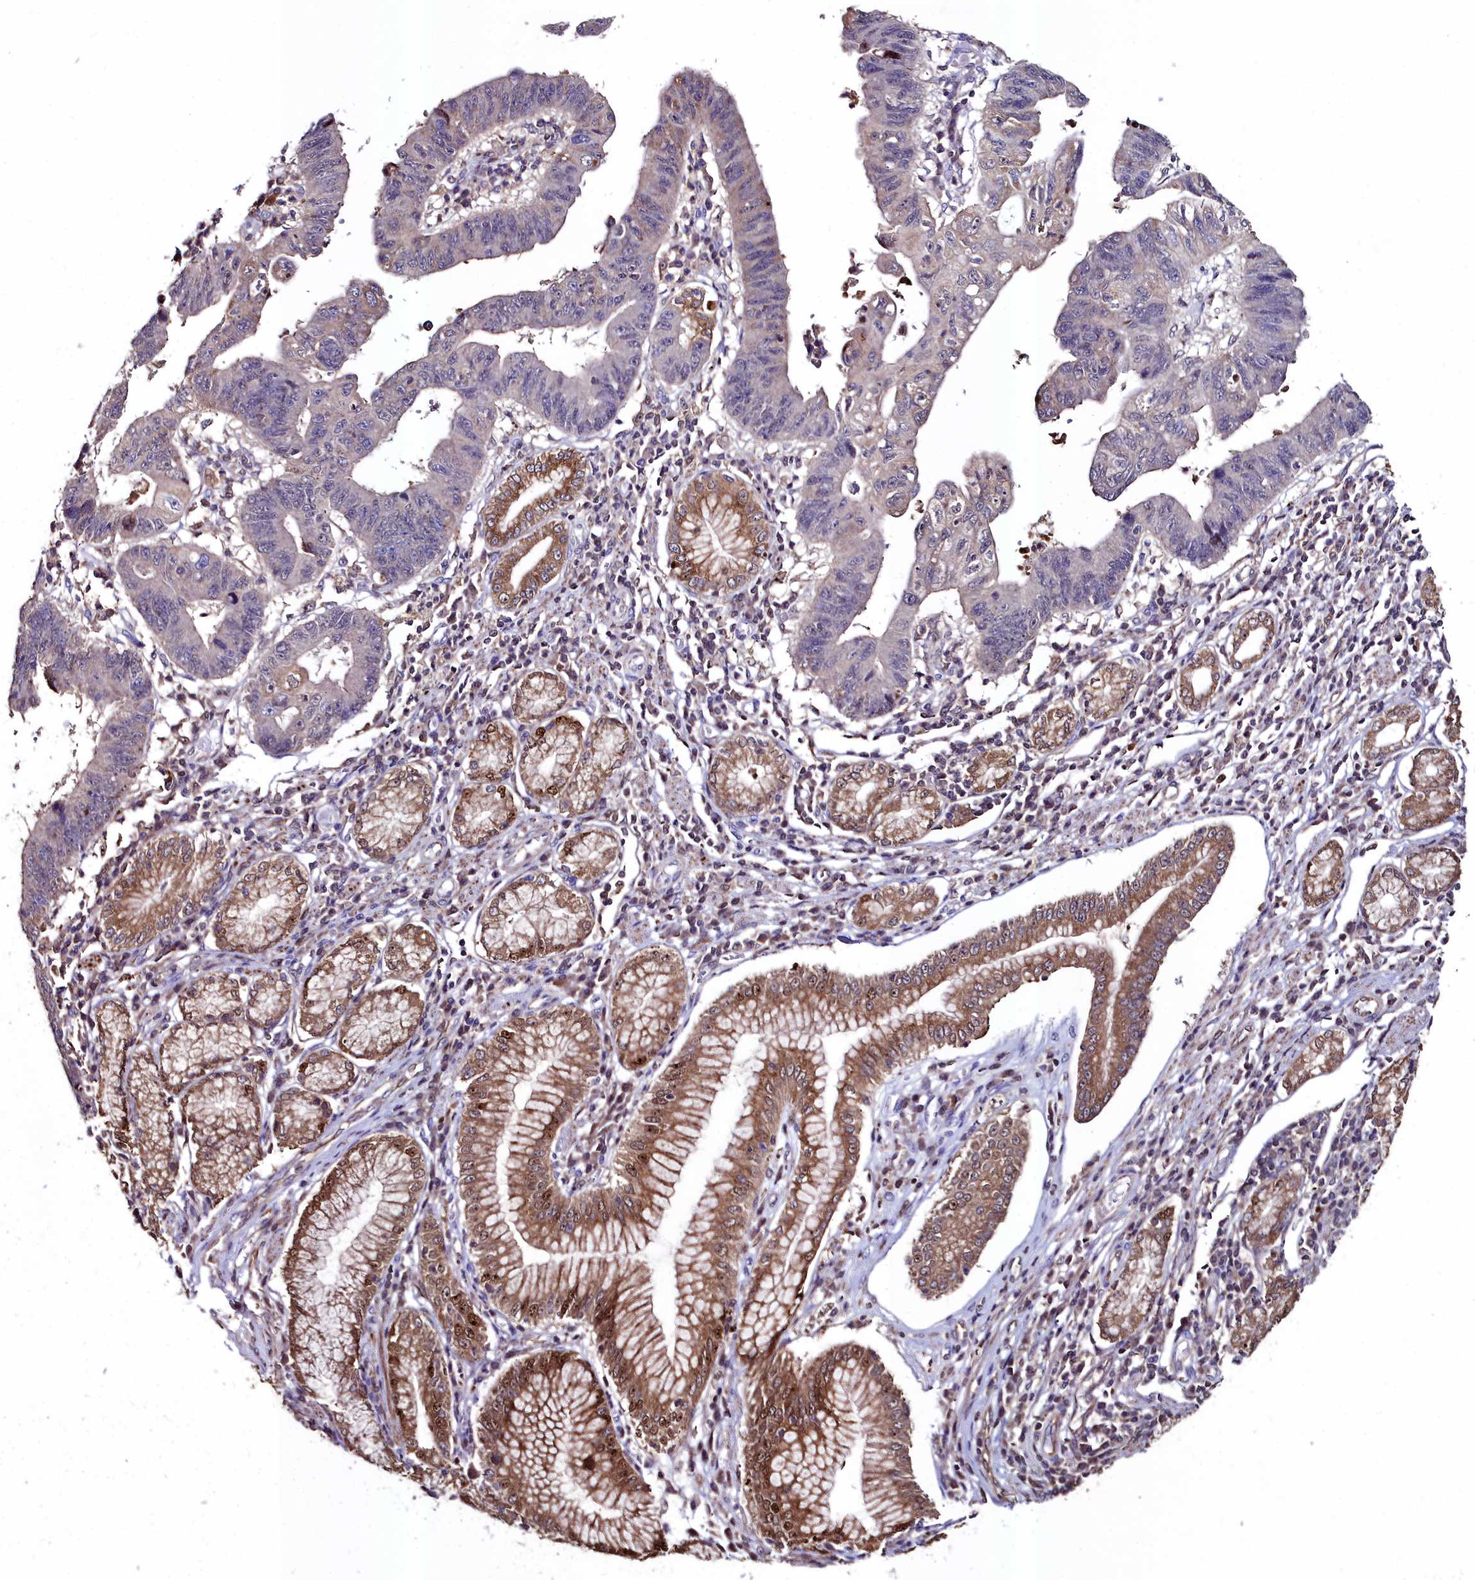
{"staining": {"intensity": "weak", "quantity": "<25%", "location": "cytoplasmic/membranous"}, "tissue": "stomach cancer", "cell_type": "Tumor cells", "image_type": "cancer", "snomed": [{"axis": "morphology", "description": "Adenocarcinoma, NOS"}, {"axis": "topography", "description": "Stomach"}], "caption": "High magnification brightfield microscopy of adenocarcinoma (stomach) stained with DAB (brown) and counterstained with hematoxylin (blue): tumor cells show no significant positivity. (DAB IHC visualized using brightfield microscopy, high magnification).", "gene": "AMBRA1", "patient": {"sex": "male", "age": 59}}